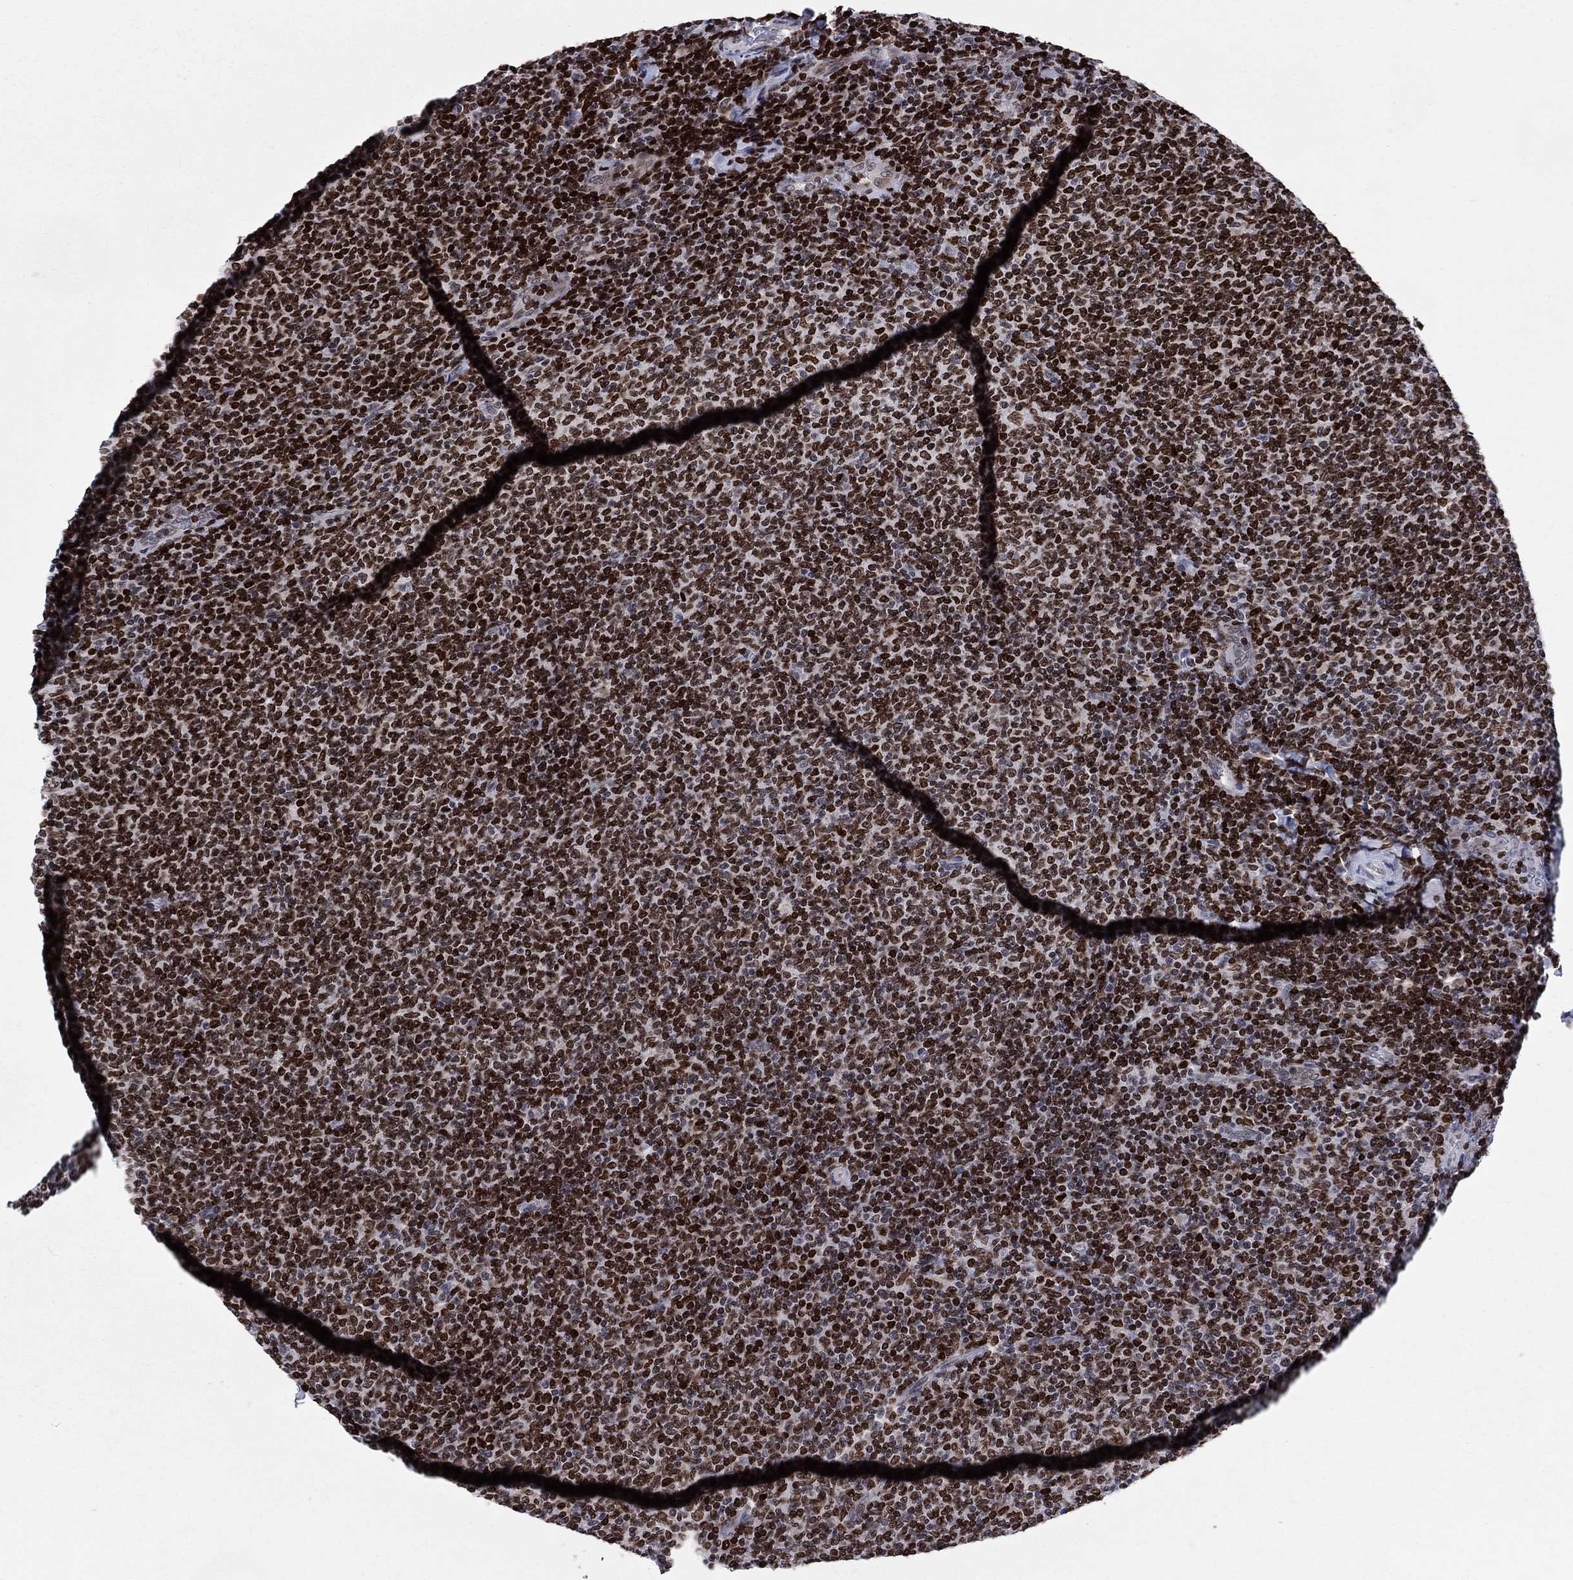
{"staining": {"intensity": "strong", "quantity": ">75%", "location": "nuclear"}, "tissue": "lymphoma", "cell_type": "Tumor cells", "image_type": "cancer", "snomed": [{"axis": "morphology", "description": "Malignant lymphoma, non-Hodgkin's type, Low grade"}, {"axis": "topography", "description": "Lymph node"}], "caption": "The photomicrograph reveals immunohistochemical staining of lymphoma. There is strong nuclear positivity is seen in approximately >75% of tumor cells. The staining was performed using DAB (3,3'-diaminobenzidine) to visualize the protein expression in brown, while the nuclei were stained in blue with hematoxylin (Magnification: 20x).", "gene": "HMGA1", "patient": {"sex": "male", "age": 52}}